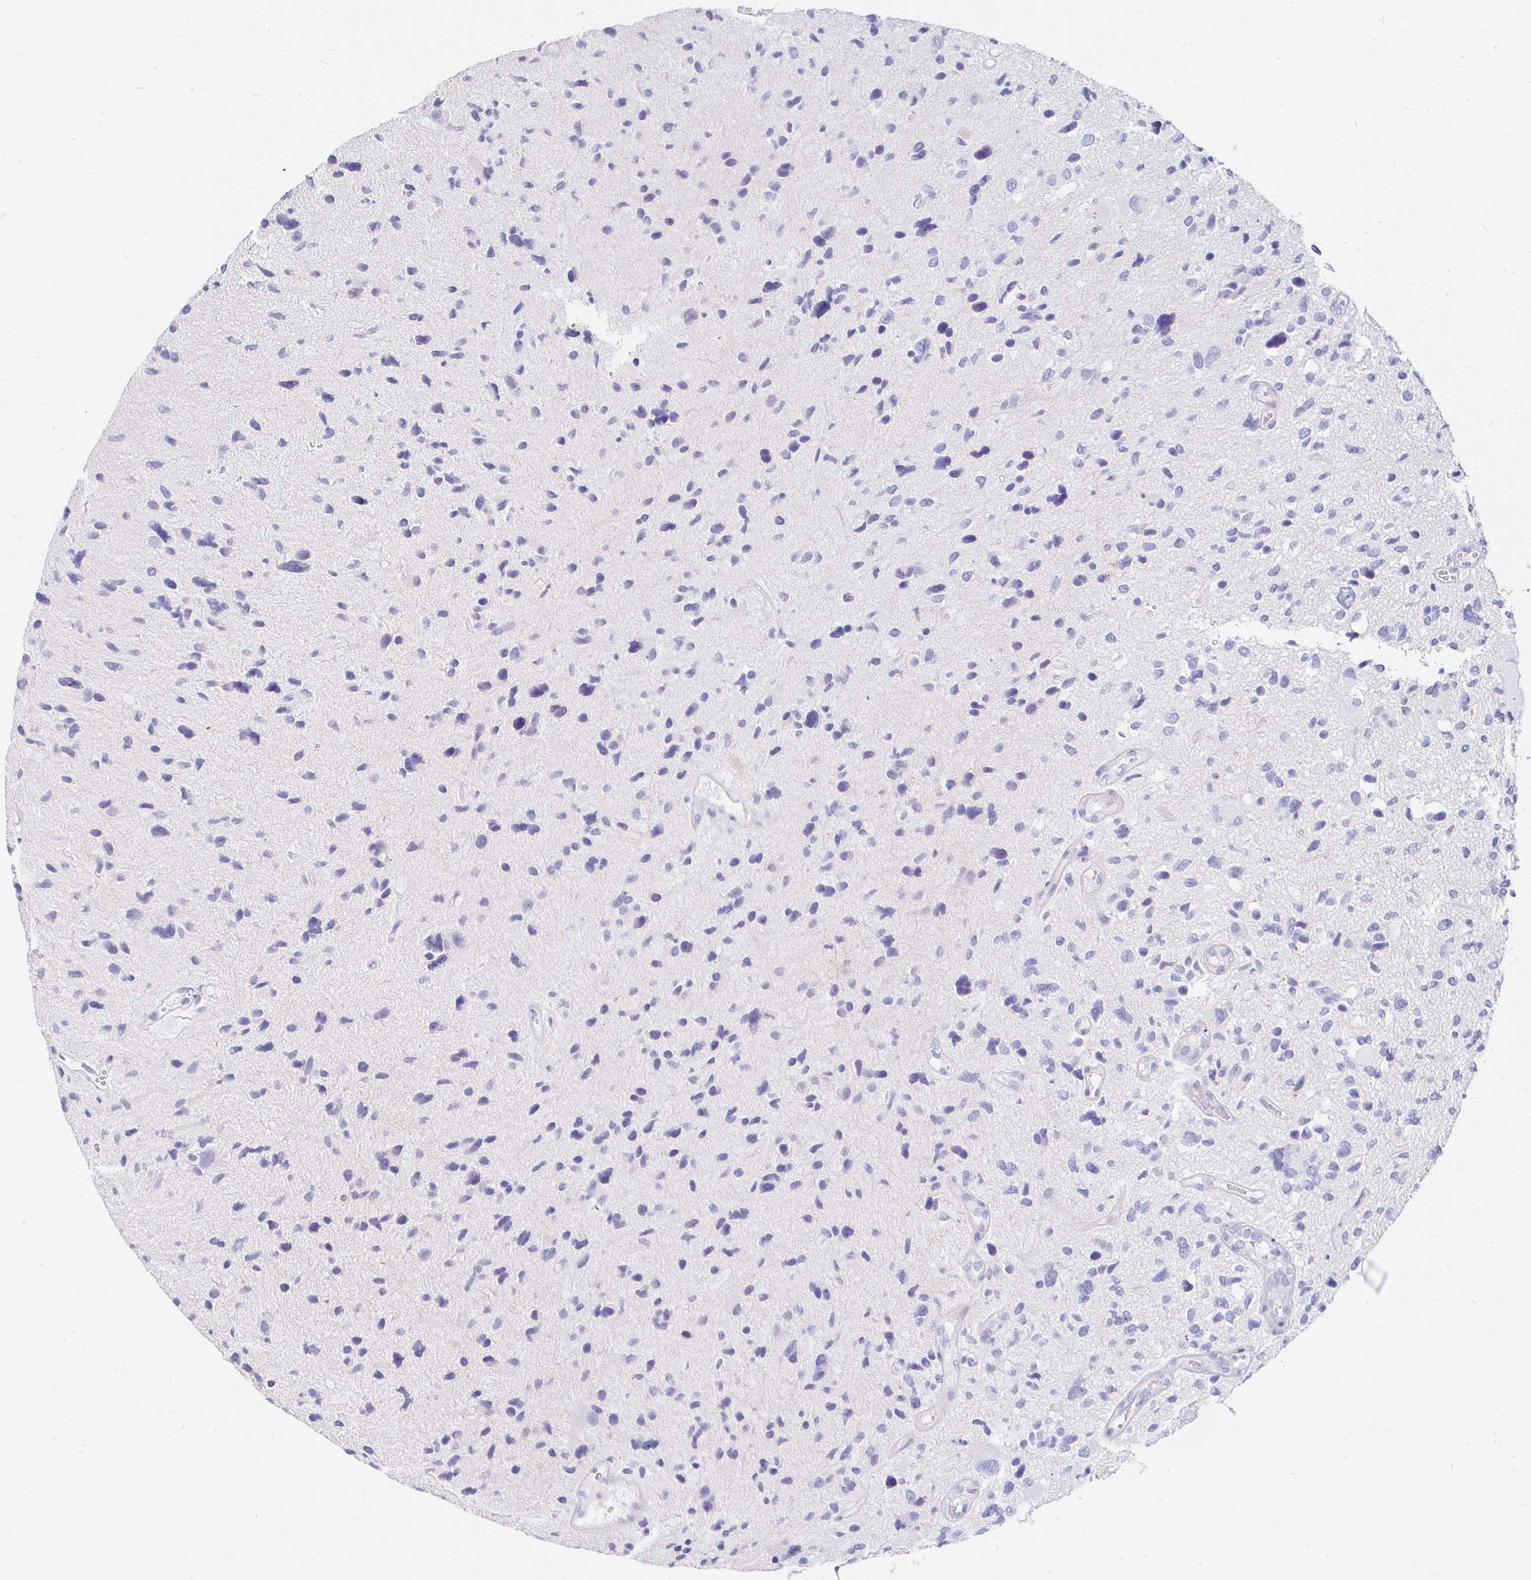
{"staining": {"intensity": "negative", "quantity": "none", "location": "none"}, "tissue": "glioma", "cell_type": "Tumor cells", "image_type": "cancer", "snomed": [{"axis": "morphology", "description": "Glioma, malignant, High grade"}, {"axis": "topography", "description": "Brain"}], "caption": "Micrograph shows no protein positivity in tumor cells of glioma tissue.", "gene": "NECAB1", "patient": {"sex": "female", "age": 11}}